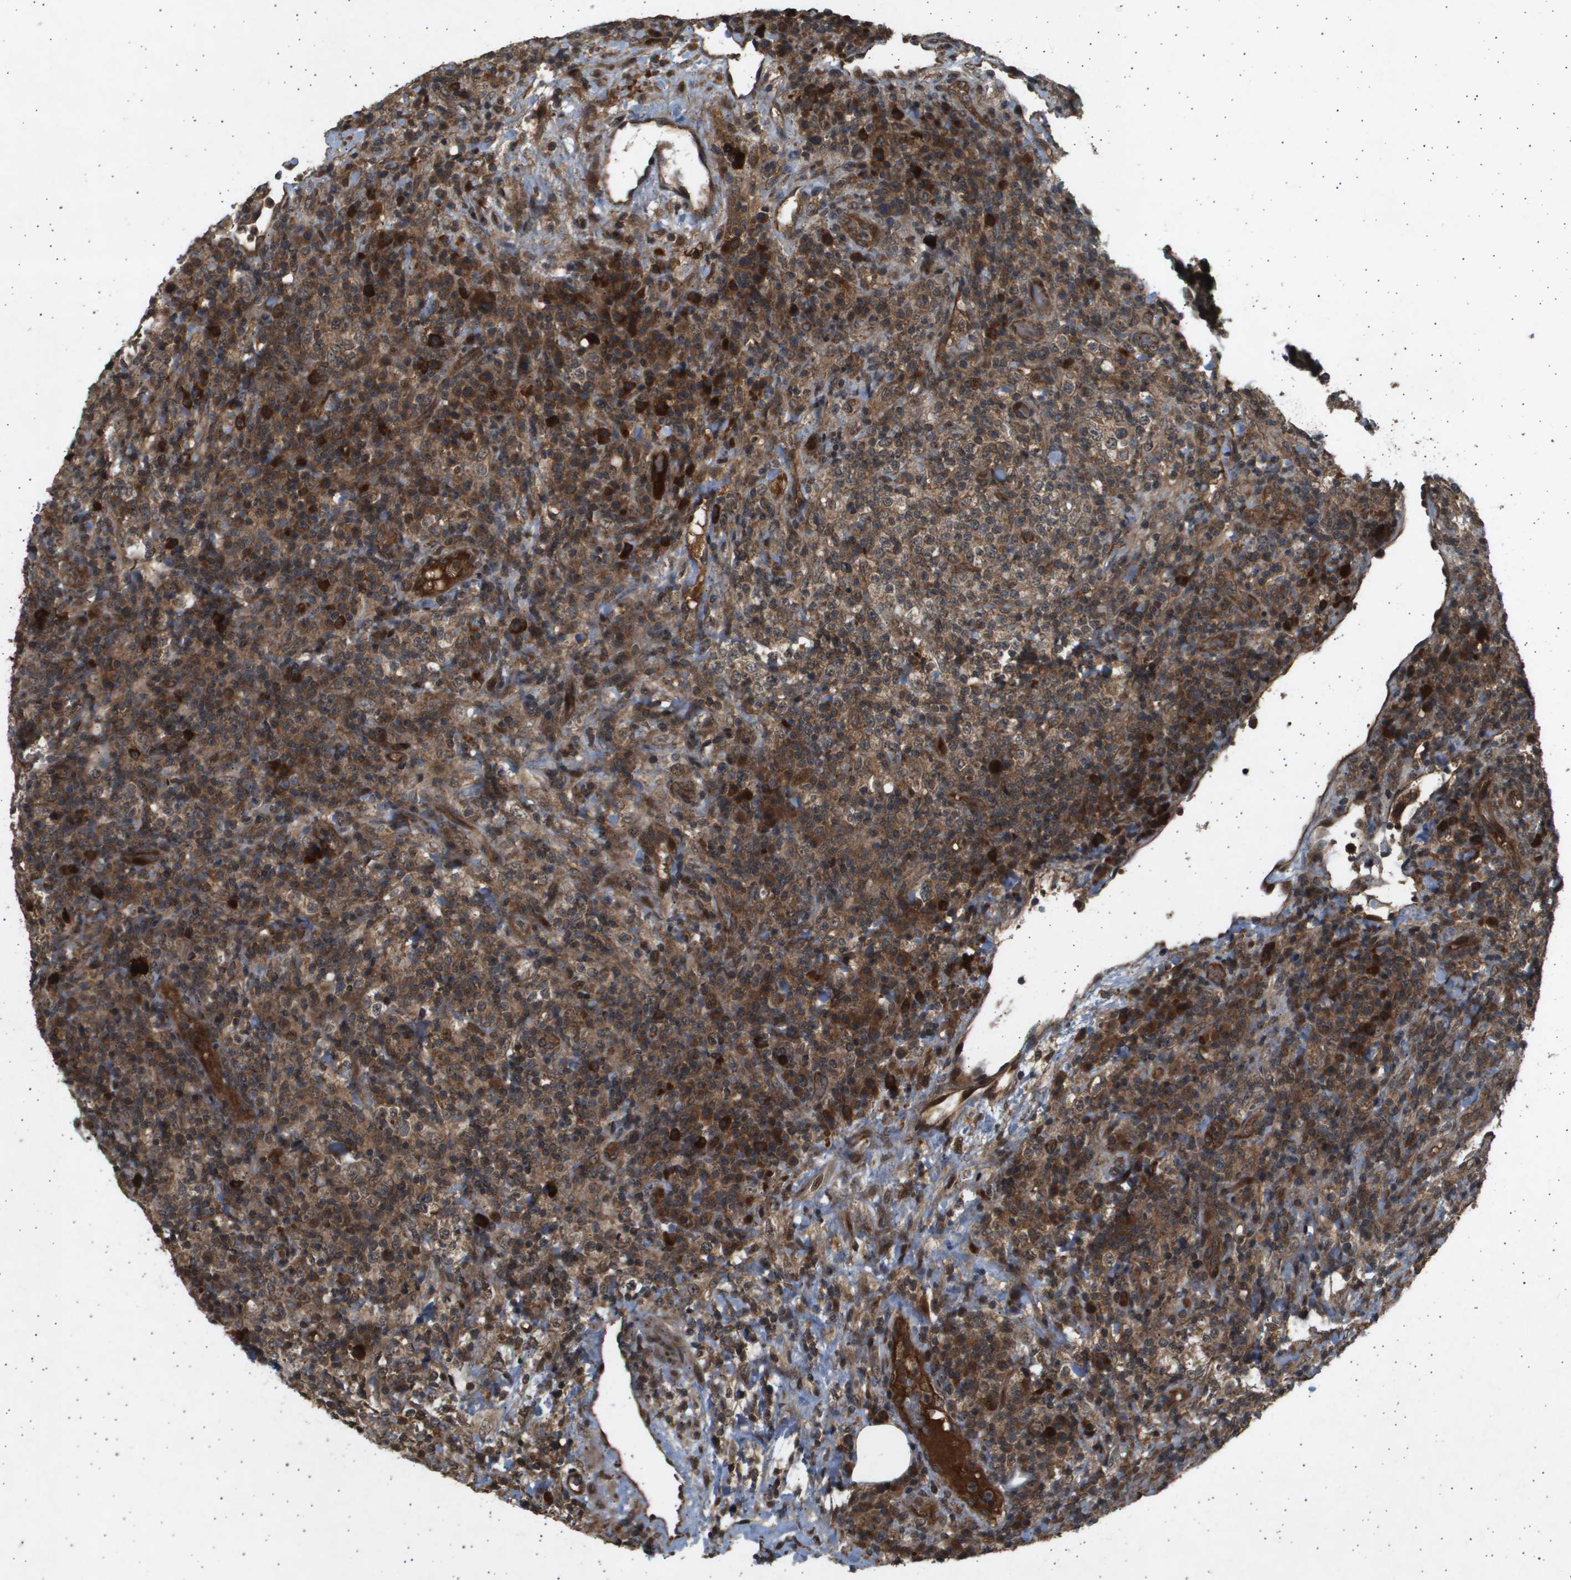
{"staining": {"intensity": "strong", "quantity": "25%-75%", "location": "cytoplasmic/membranous"}, "tissue": "lymphoma", "cell_type": "Tumor cells", "image_type": "cancer", "snomed": [{"axis": "morphology", "description": "Malignant lymphoma, non-Hodgkin's type, High grade"}, {"axis": "topography", "description": "Lymph node"}], "caption": "Tumor cells display strong cytoplasmic/membranous expression in approximately 25%-75% of cells in high-grade malignant lymphoma, non-Hodgkin's type. The staining was performed using DAB (3,3'-diaminobenzidine) to visualize the protein expression in brown, while the nuclei were stained in blue with hematoxylin (Magnification: 20x).", "gene": "TNRC6A", "patient": {"sex": "female", "age": 76}}